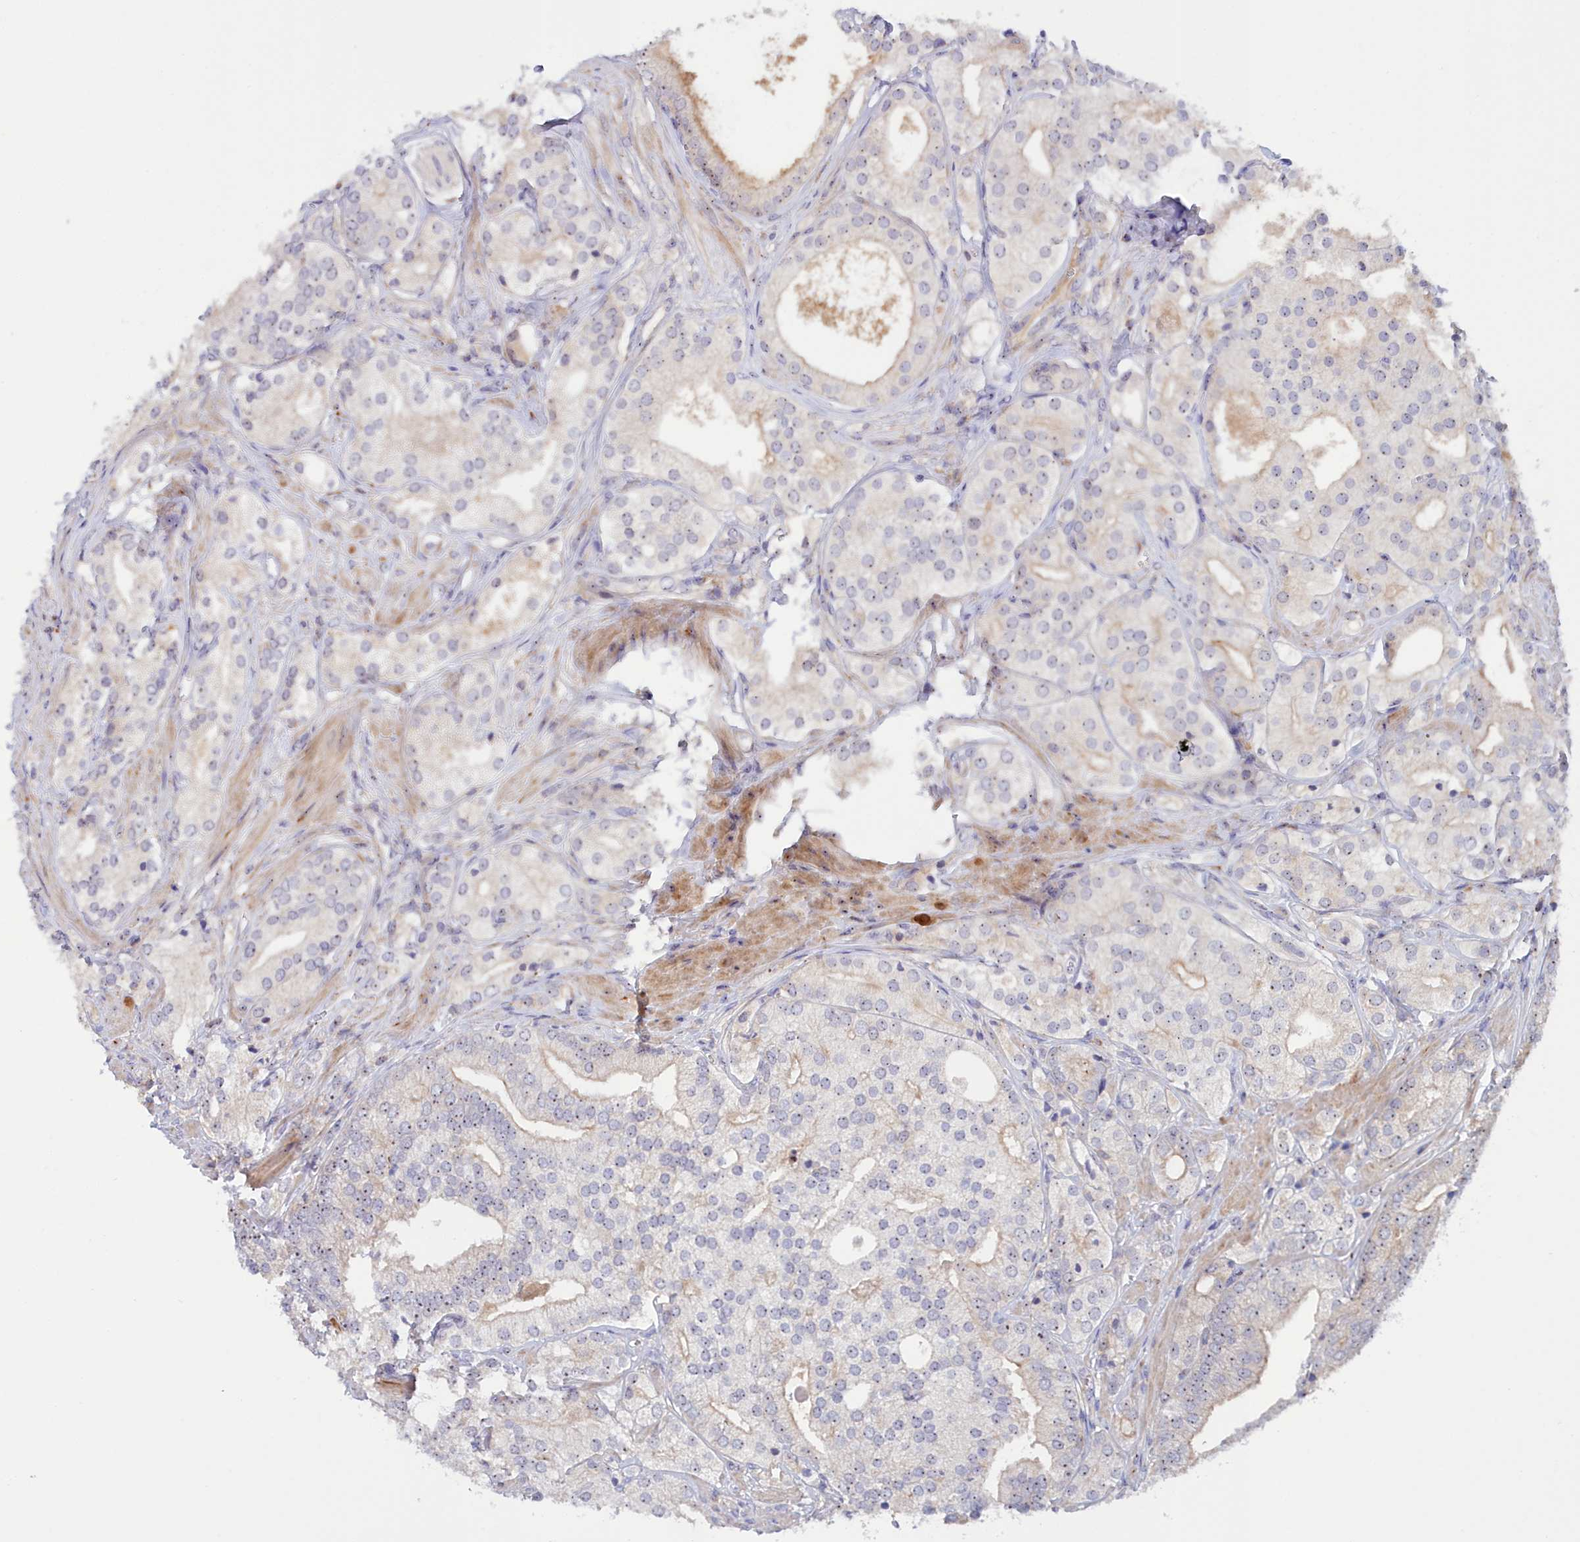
{"staining": {"intensity": "weak", "quantity": "25%-75%", "location": "nuclear"}, "tissue": "prostate cancer", "cell_type": "Tumor cells", "image_type": "cancer", "snomed": [{"axis": "morphology", "description": "Adenocarcinoma, High grade"}, {"axis": "topography", "description": "Prostate"}], "caption": "High-magnification brightfield microscopy of prostate high-grade adenocarcinoma stained with DAB (3,3'-diaminobenzidine) (brown) and counterstained with hematoxylin (blue). tumor cells exhibit weak nuclear staining is seen in approximately25%-75% of cells.", "gene": "NEURL4", "patient": {"sex": "male", "age": 50}}